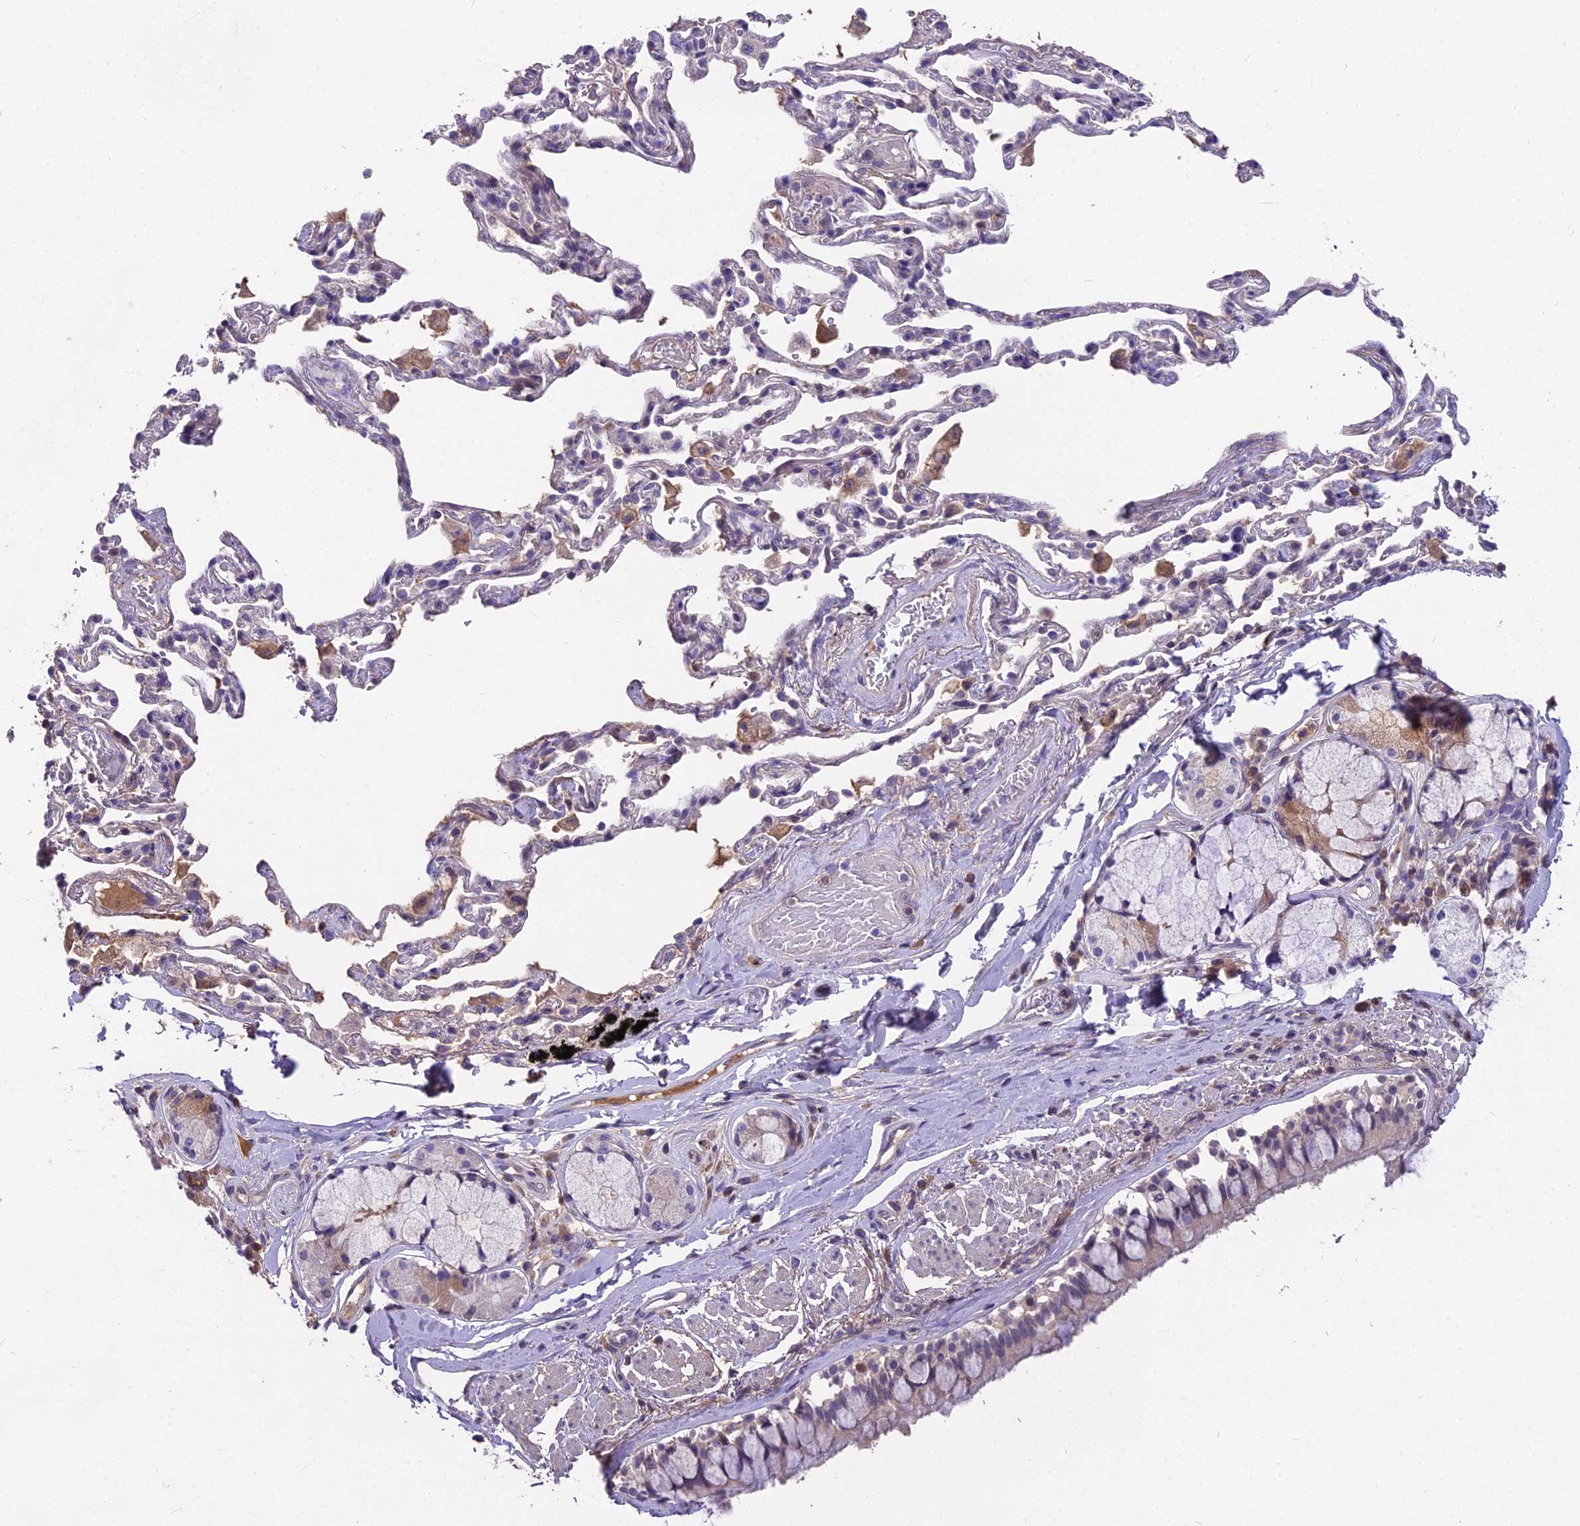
{"staining": {"intensity": "moderate", "quantity": "25%-75%", "location": "cytoplasmic/membranous"}, "tissue": "bronchus", "cell_type": "Respiratory epithelial cells", "image_type": "normal", "snomed": [{"axis": "morphology", "description": "Normal tissue, NOS"}, {"axis": "topography", "description": "Bronchus"}], "caption": "An image of human bronchus stained for a protein exhibits moderate cytoplasmic/membranous brown staining in respiratory epithelial cells.", "gene": "ZNF333", "patient": {"sex": "male", "age": 65}}